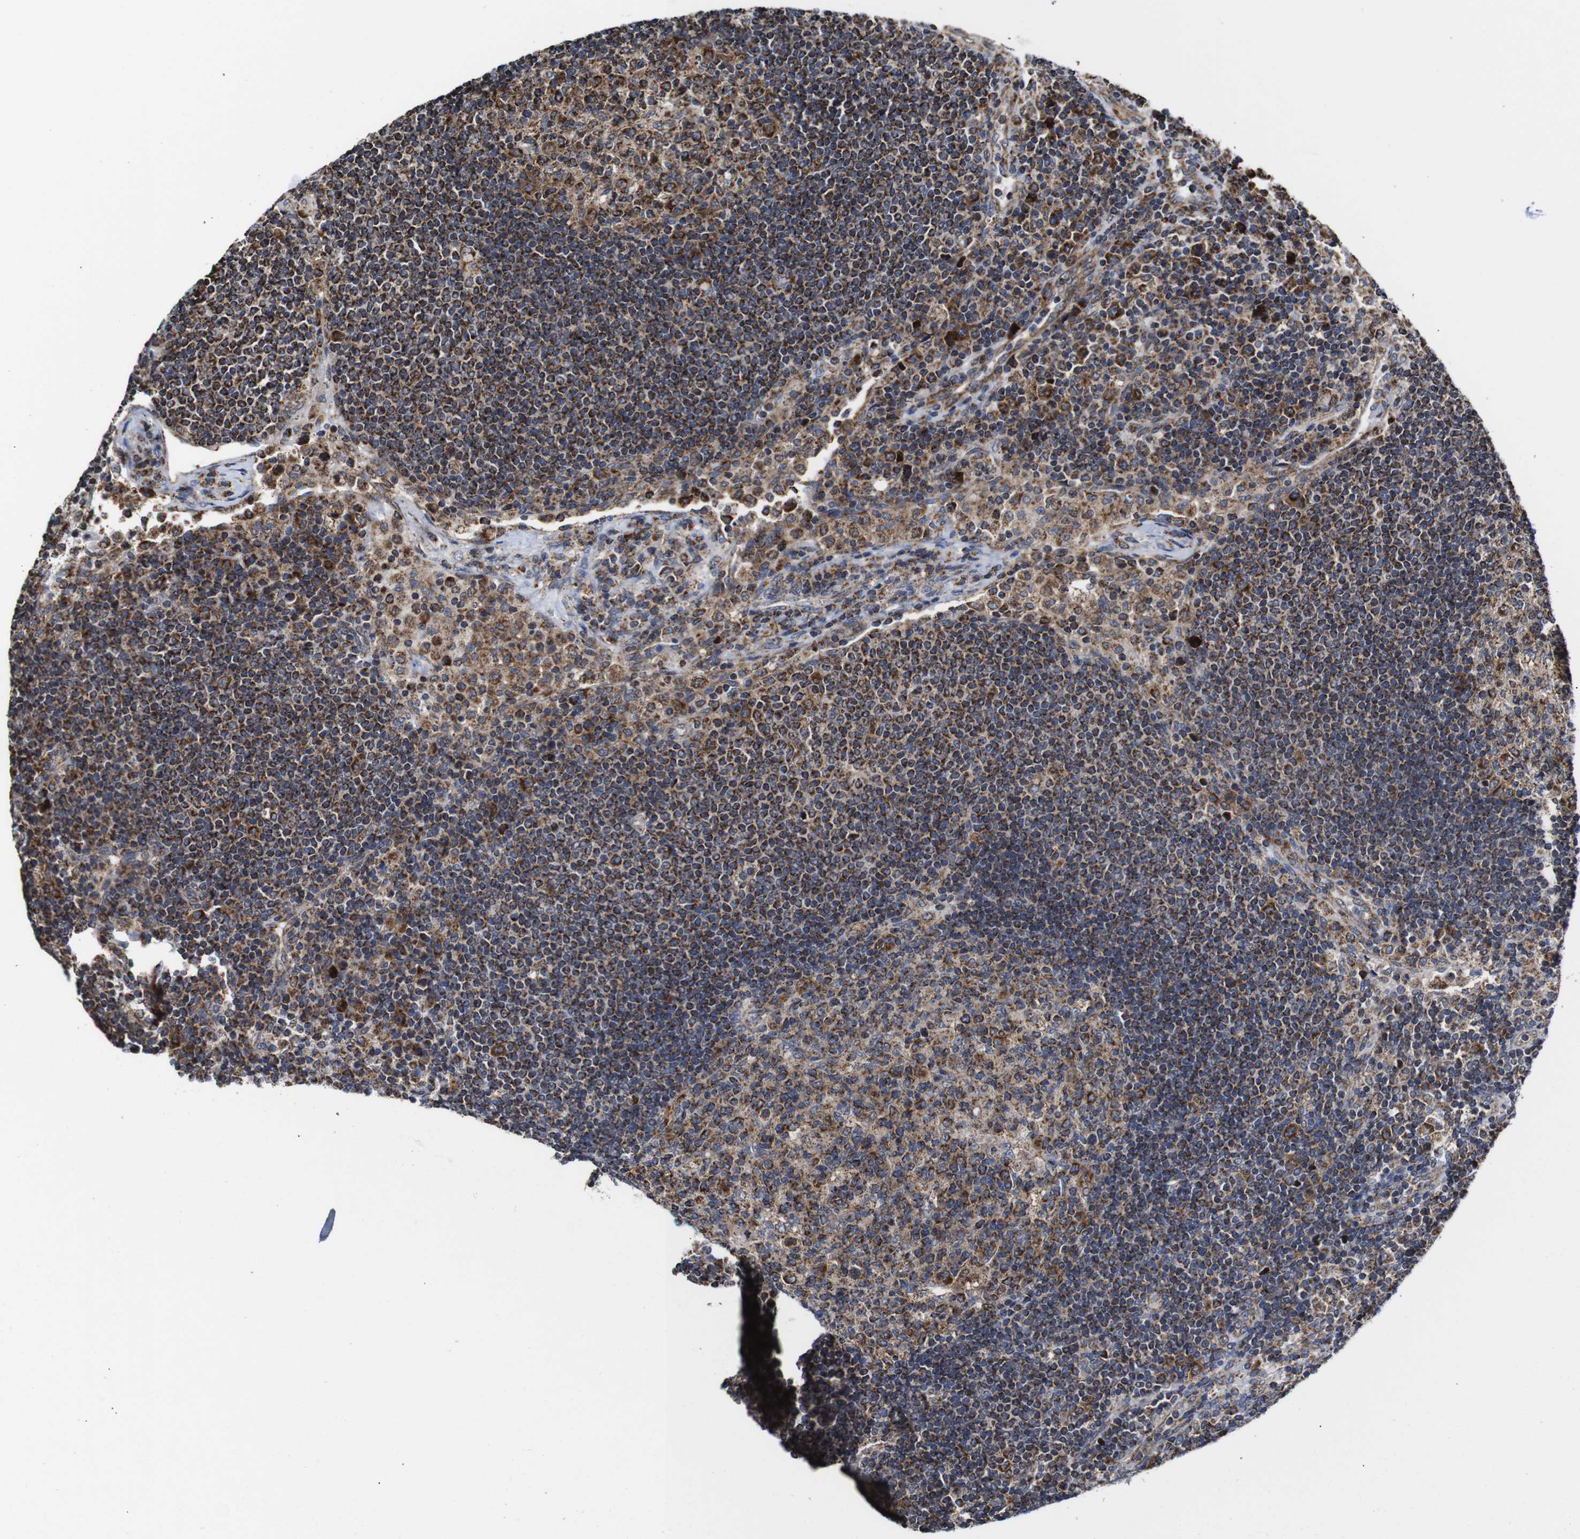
{"staining": {"intensity": "moderate", "quantity": ">75%", "location": "cytoplasmic/membranous"}, "tissue": "lymph node", "cell_type": "Germinal center cells", "image_type": "normal", "snomed": [{"axis": "morphology", "description": "Normal tissue, NOS"}, {"axis": "topography", "description": "Lymph node"}], "caption": "Human lymph node stained with a brown dye displays moderate cytoplasmic/membranous positive staining in about >75% of germinal center cells.", "gene": "C17orf80", "patient": {"sex": "female", "age": 53}}